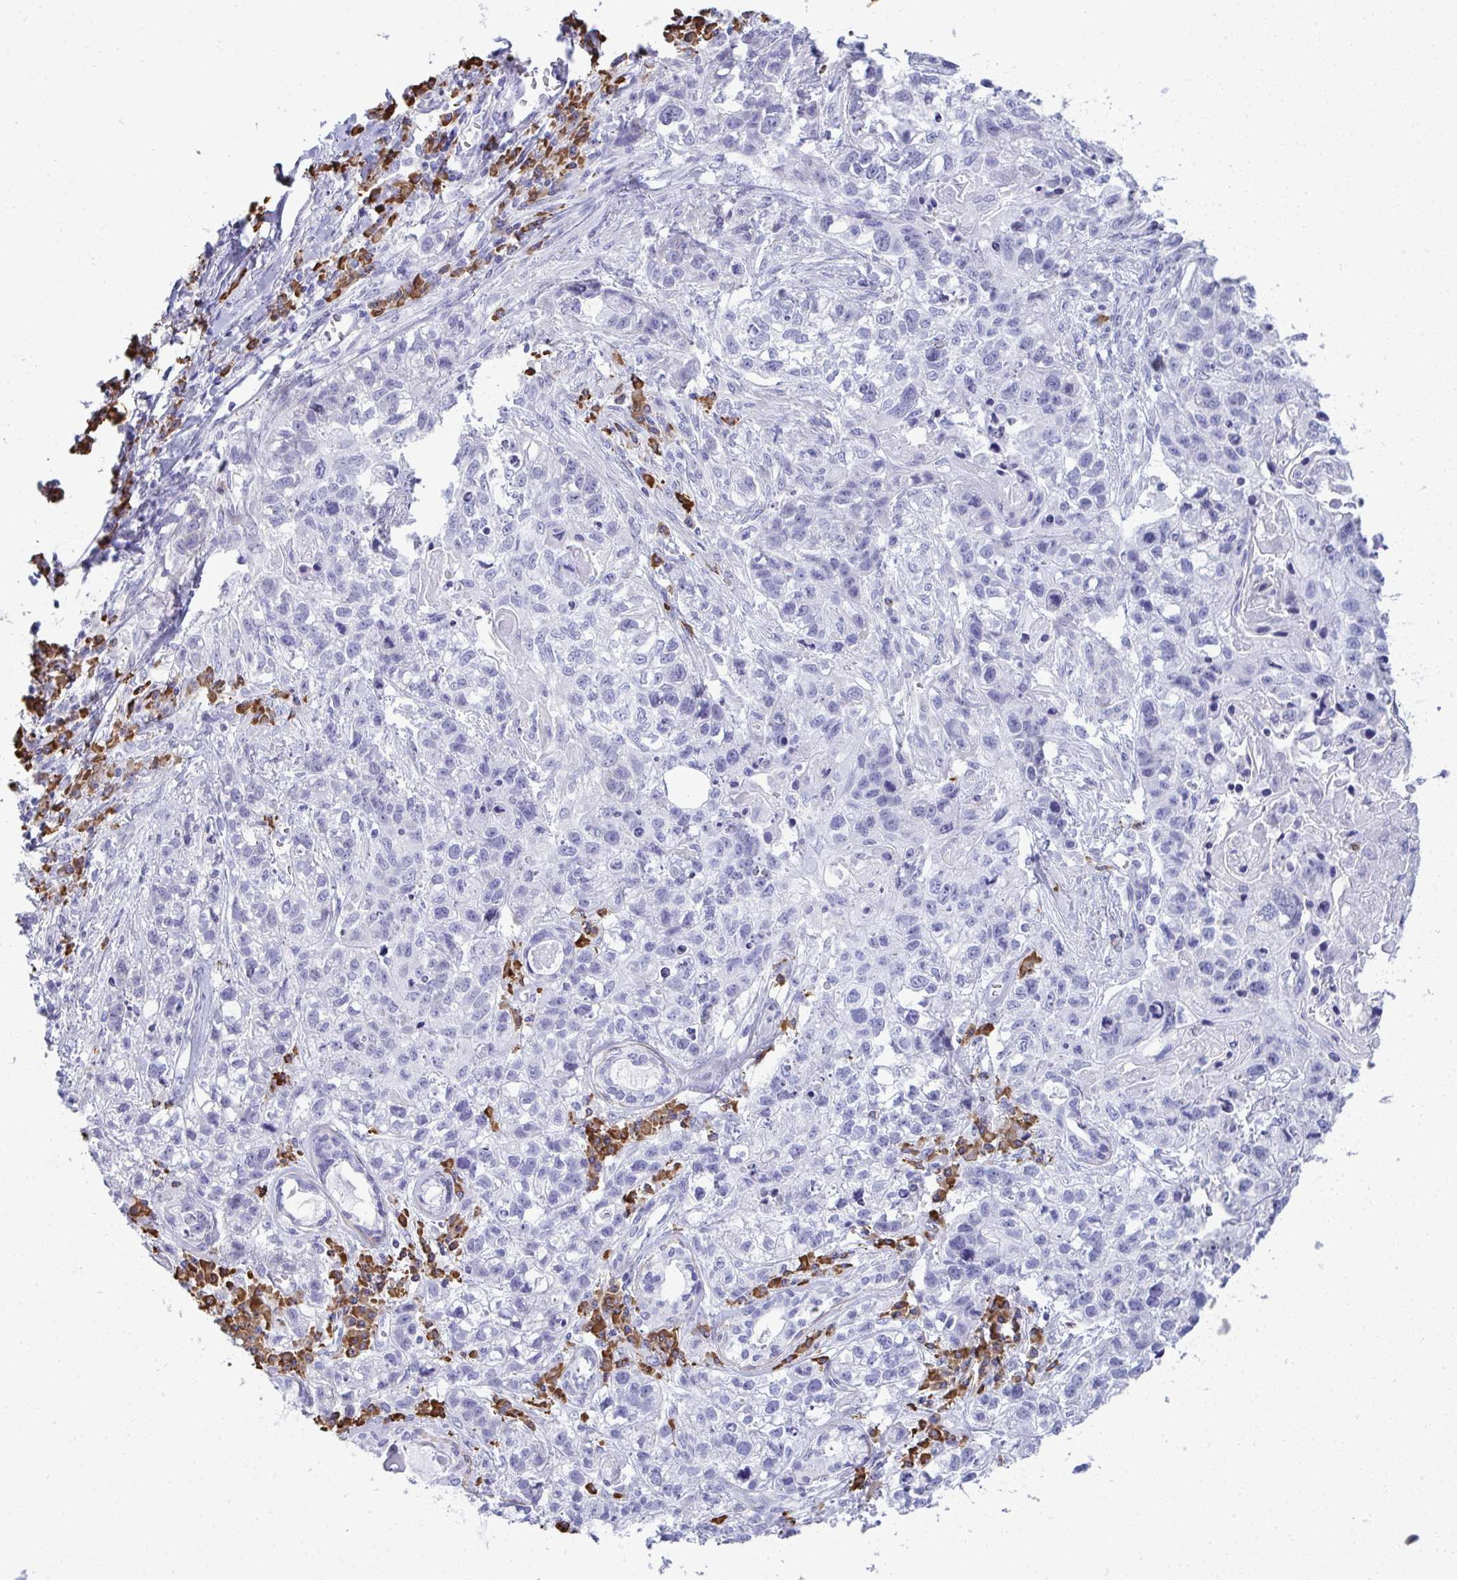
{"staining": {"intensity": "negative", "quantity": "none", "location": "none"}, "tissue": "lung cancer", "cell_type": "Tumor cells", "image_type": "cancer", "snomed": [{"axis": "morphology", "description": "Squamous cell carcinoma, NOS"}, {"axis": "topography", "description": "Lung"}], "caption": "An image of lung squamous cell carcinoma stained for a protein reveals no brown staining in tumor cells. The staining was performed using DAB to visualize the protein expression in brown, while the nuclei were stained in blue with hematoxylin (Magnification: 20x).", "gene": "PUS7L", "patient": {"sex": "male", "age": 74}}